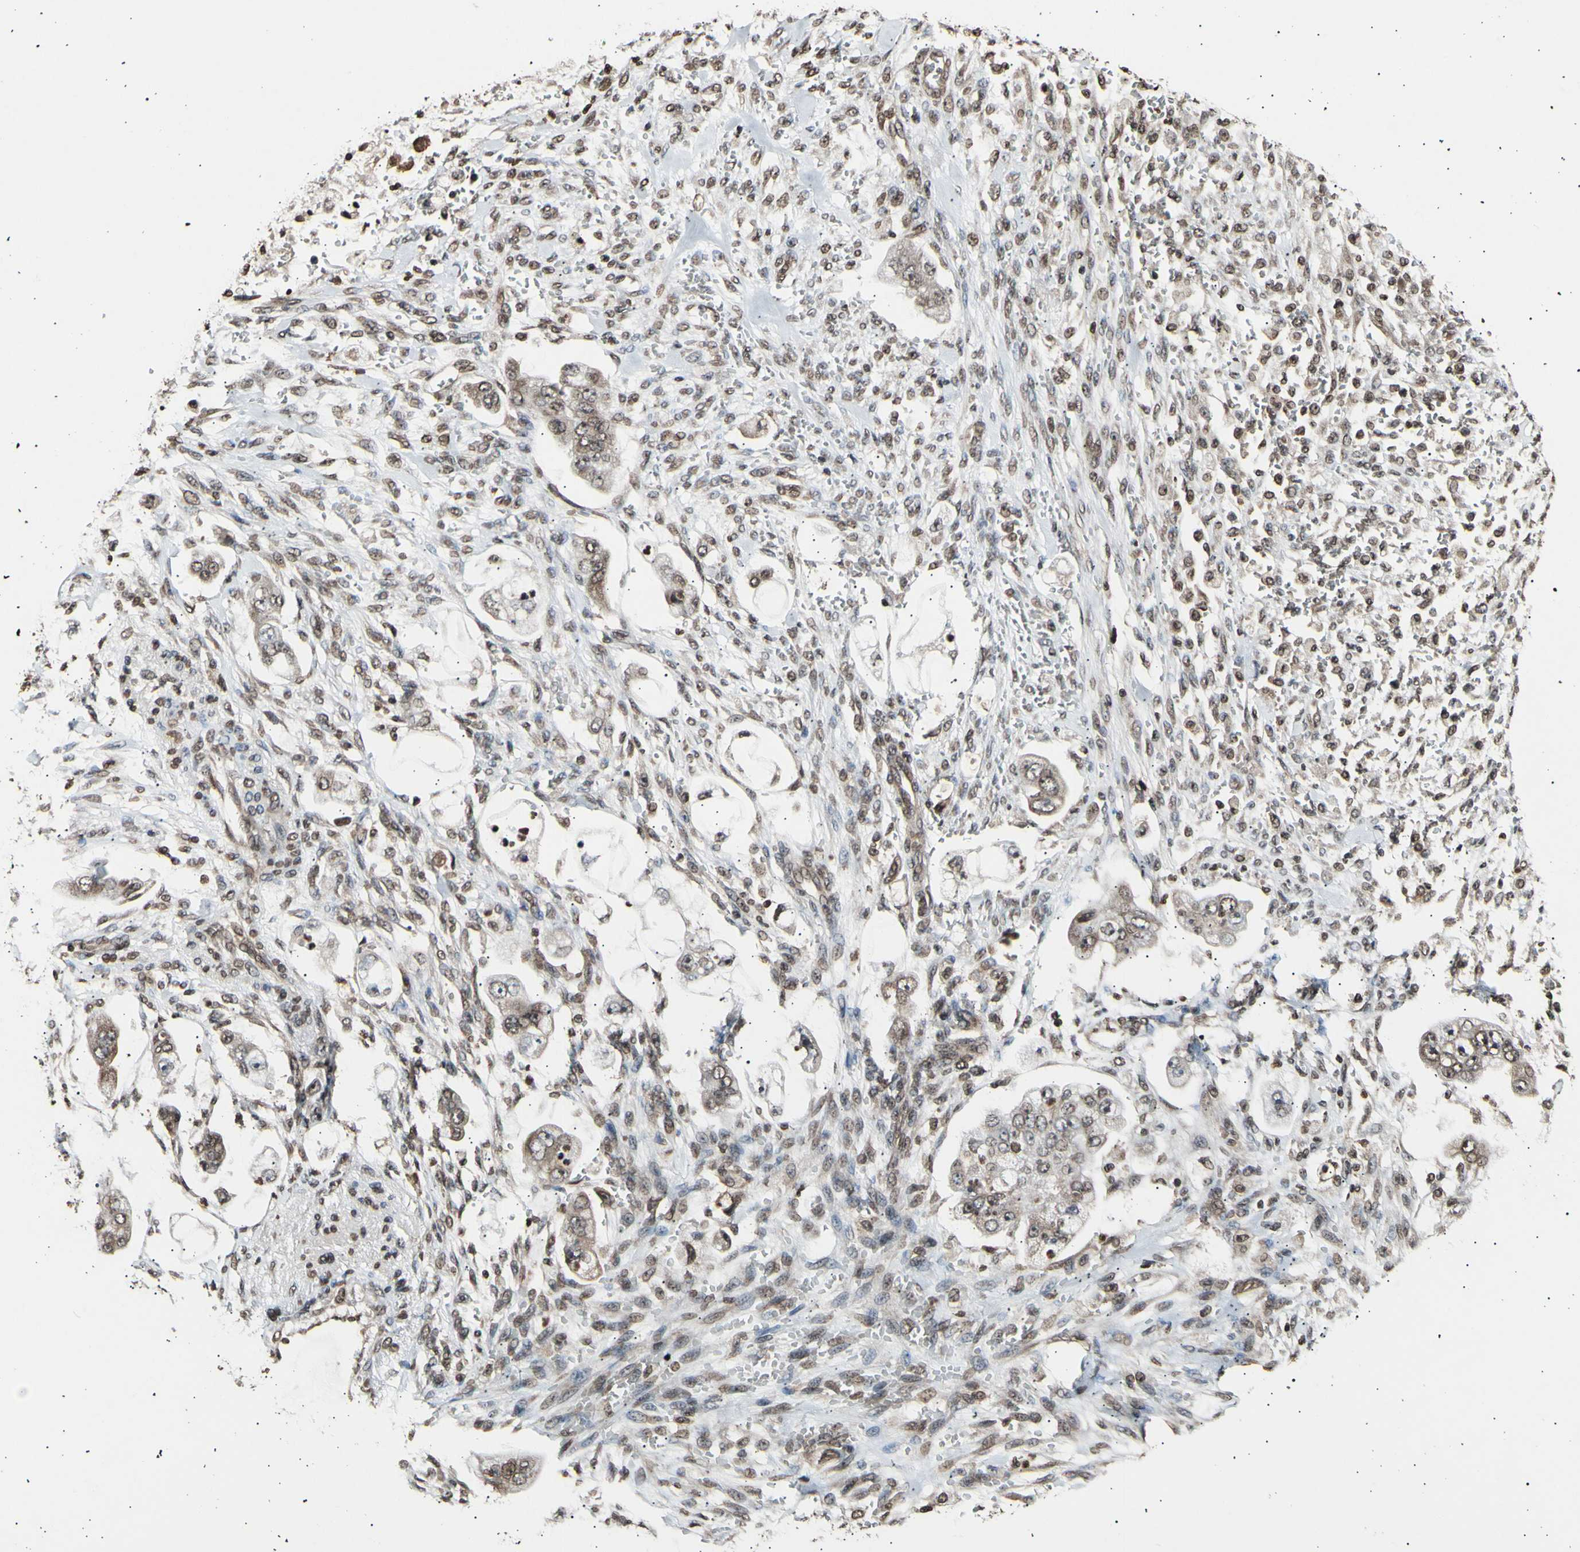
{"staining": {"intensity": "moderate", "quantity": ">75%", "location": "cytoplasmic/membranous,nuclear"}, "tissue": "stomach cancer", "cell_type": "Tumor cells", "image_type": "cancer", "snomed": [{"axis": "morphology", "description": "Adenocarcinoma, NOS"}, {"axis": "topography", "description": "Stomach"}], "caption": "A brown stain shows moderate cytoplasmic/membranous and nuclear staining of a protein in stomach cancer (adenocarcinoma) tumor cells.", "gene": "ANAPC7", "patient": {"sex": "male", "age": 62}}